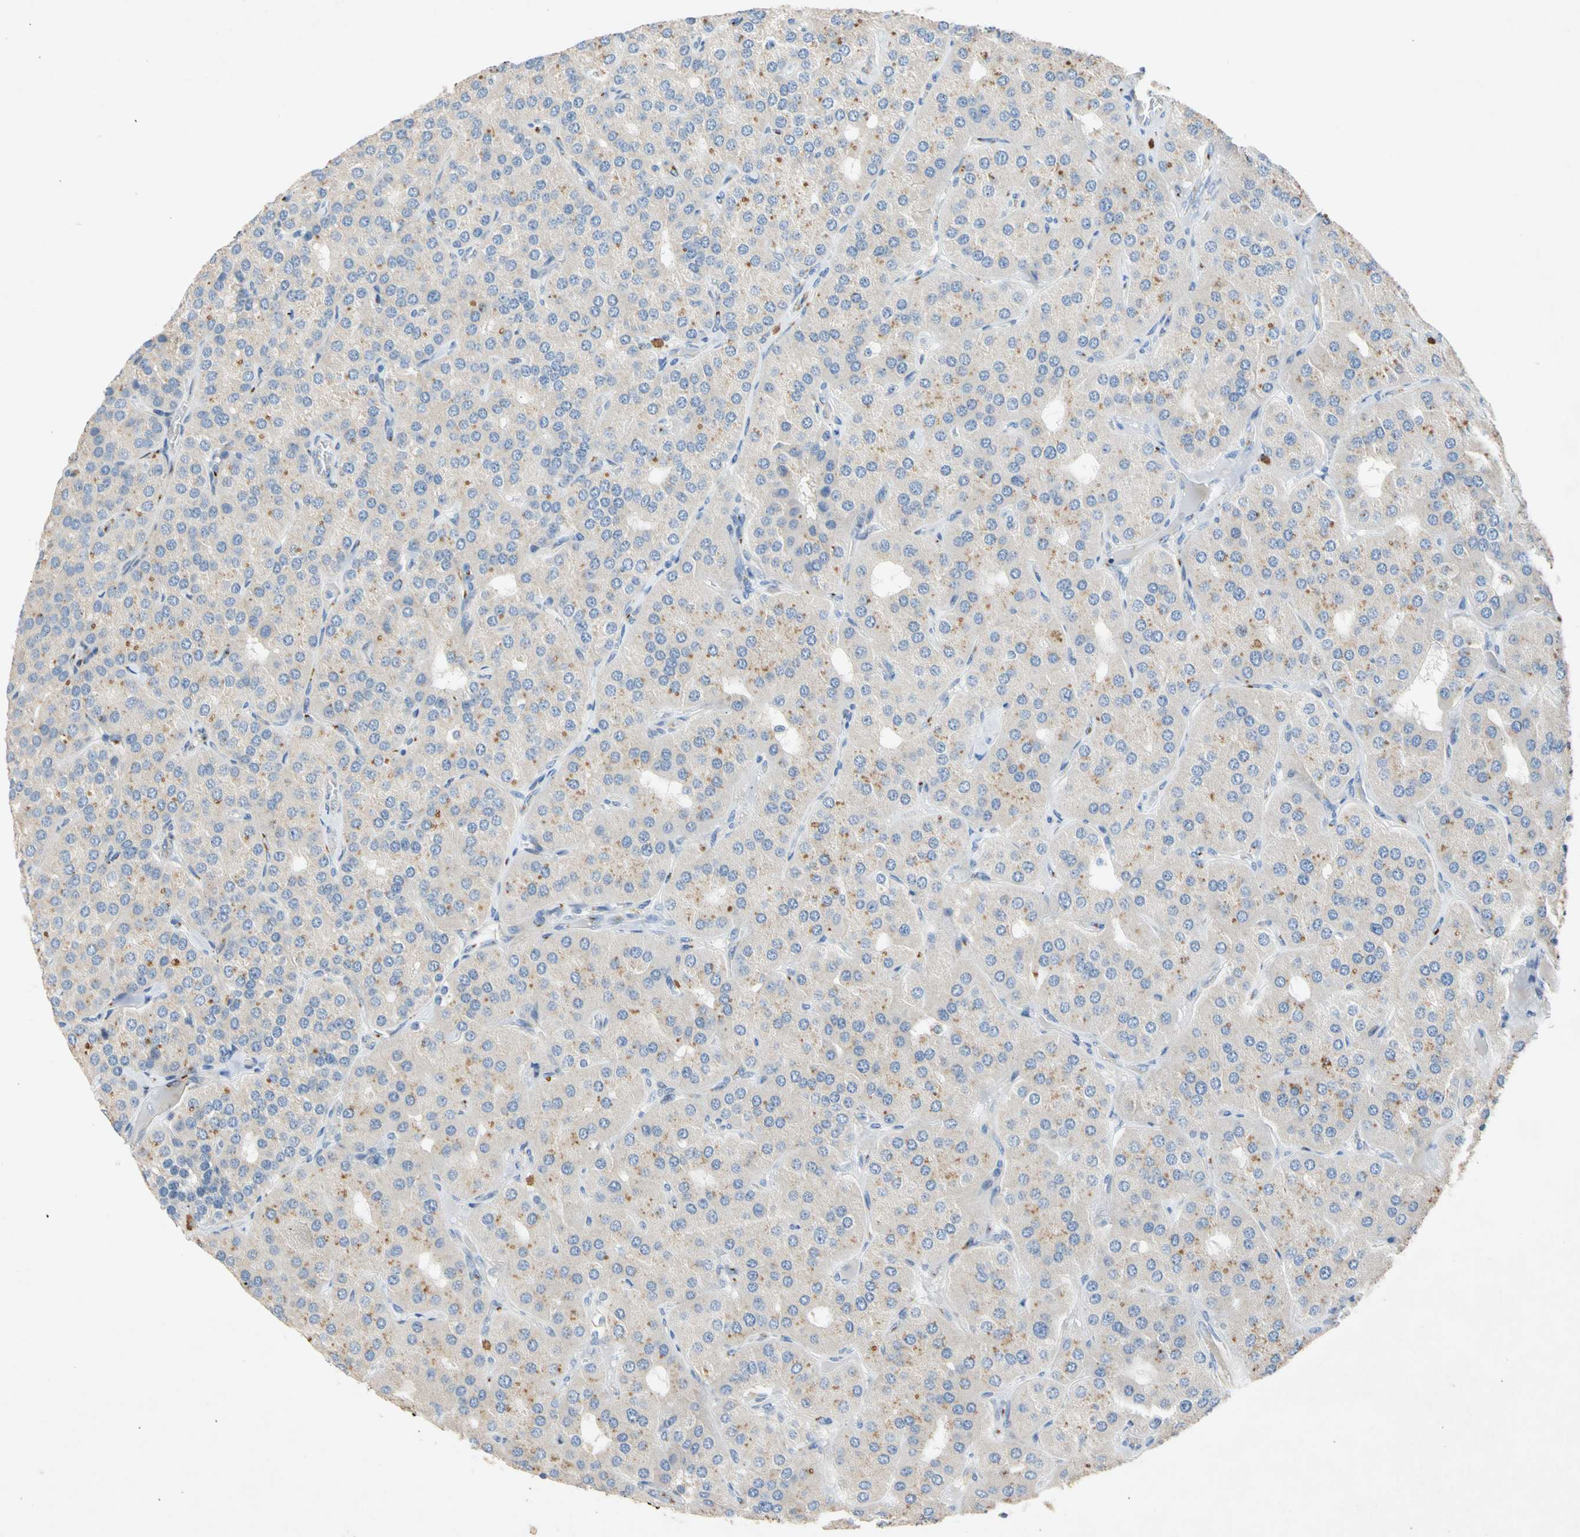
{"staining": {"intensity": "moderate", "quantity": "25%-75%", "location": "cytoplasmic/membranous"}, "tissue": "parathyroid gland", "cell_type": "Glandular cells", "image_type": "normal", "snomed": [{"axis": "morphology", "description": "Normal tissue, NOS"}, {"axis": "morphology", "description": "Adenoma, NOS"}, {"axis": "topography", "description": "Parathyroid gland"}], "caption": "Human parathyroid gland stained with a brown dye reveals moderate cytoplasmic/membranous positive expression in approximately 25%-75% of glandular cells.", "gene": "GASK1B", "patient": {"sex": "female", "age": 86}}